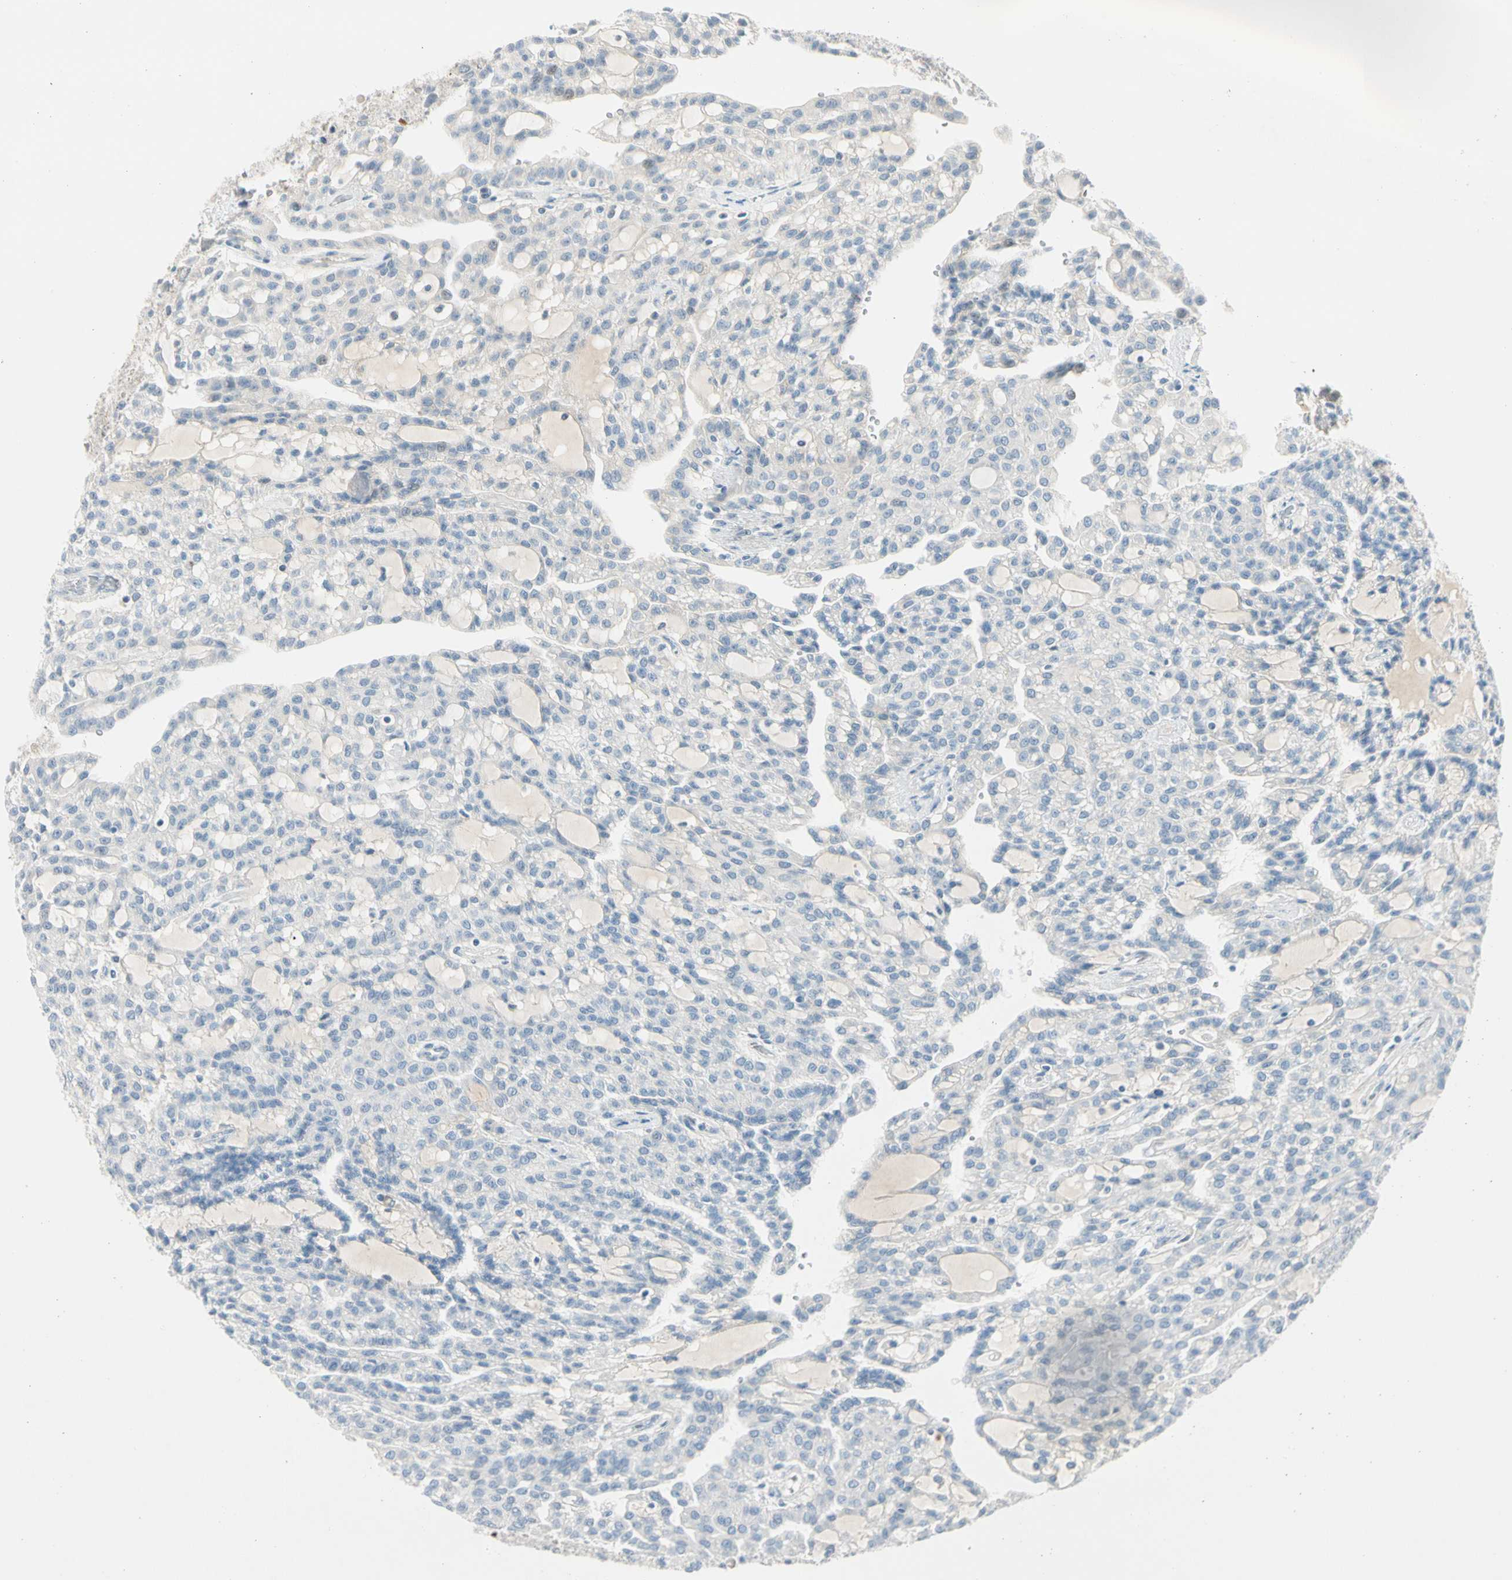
{"staining": {"intensity": "negative", "quantity": "none", "location": "none"}, "tissue": "renal cancer", "cell_type": "Tumor cells", "image_type": "cancer", "snomed": [{"axis": "morphology", "description": "Adenocarcinoma, NOS"}, {"axis": "topography", "description": "Kidney"}], "caption": "Immunohistochemistry (IHC) image of human renal cancer stained for a protein (brown), which reveals no expression in tumor cells.", "gene": "SERPIND1", "patient": {"sex": "male", "age": 63}}